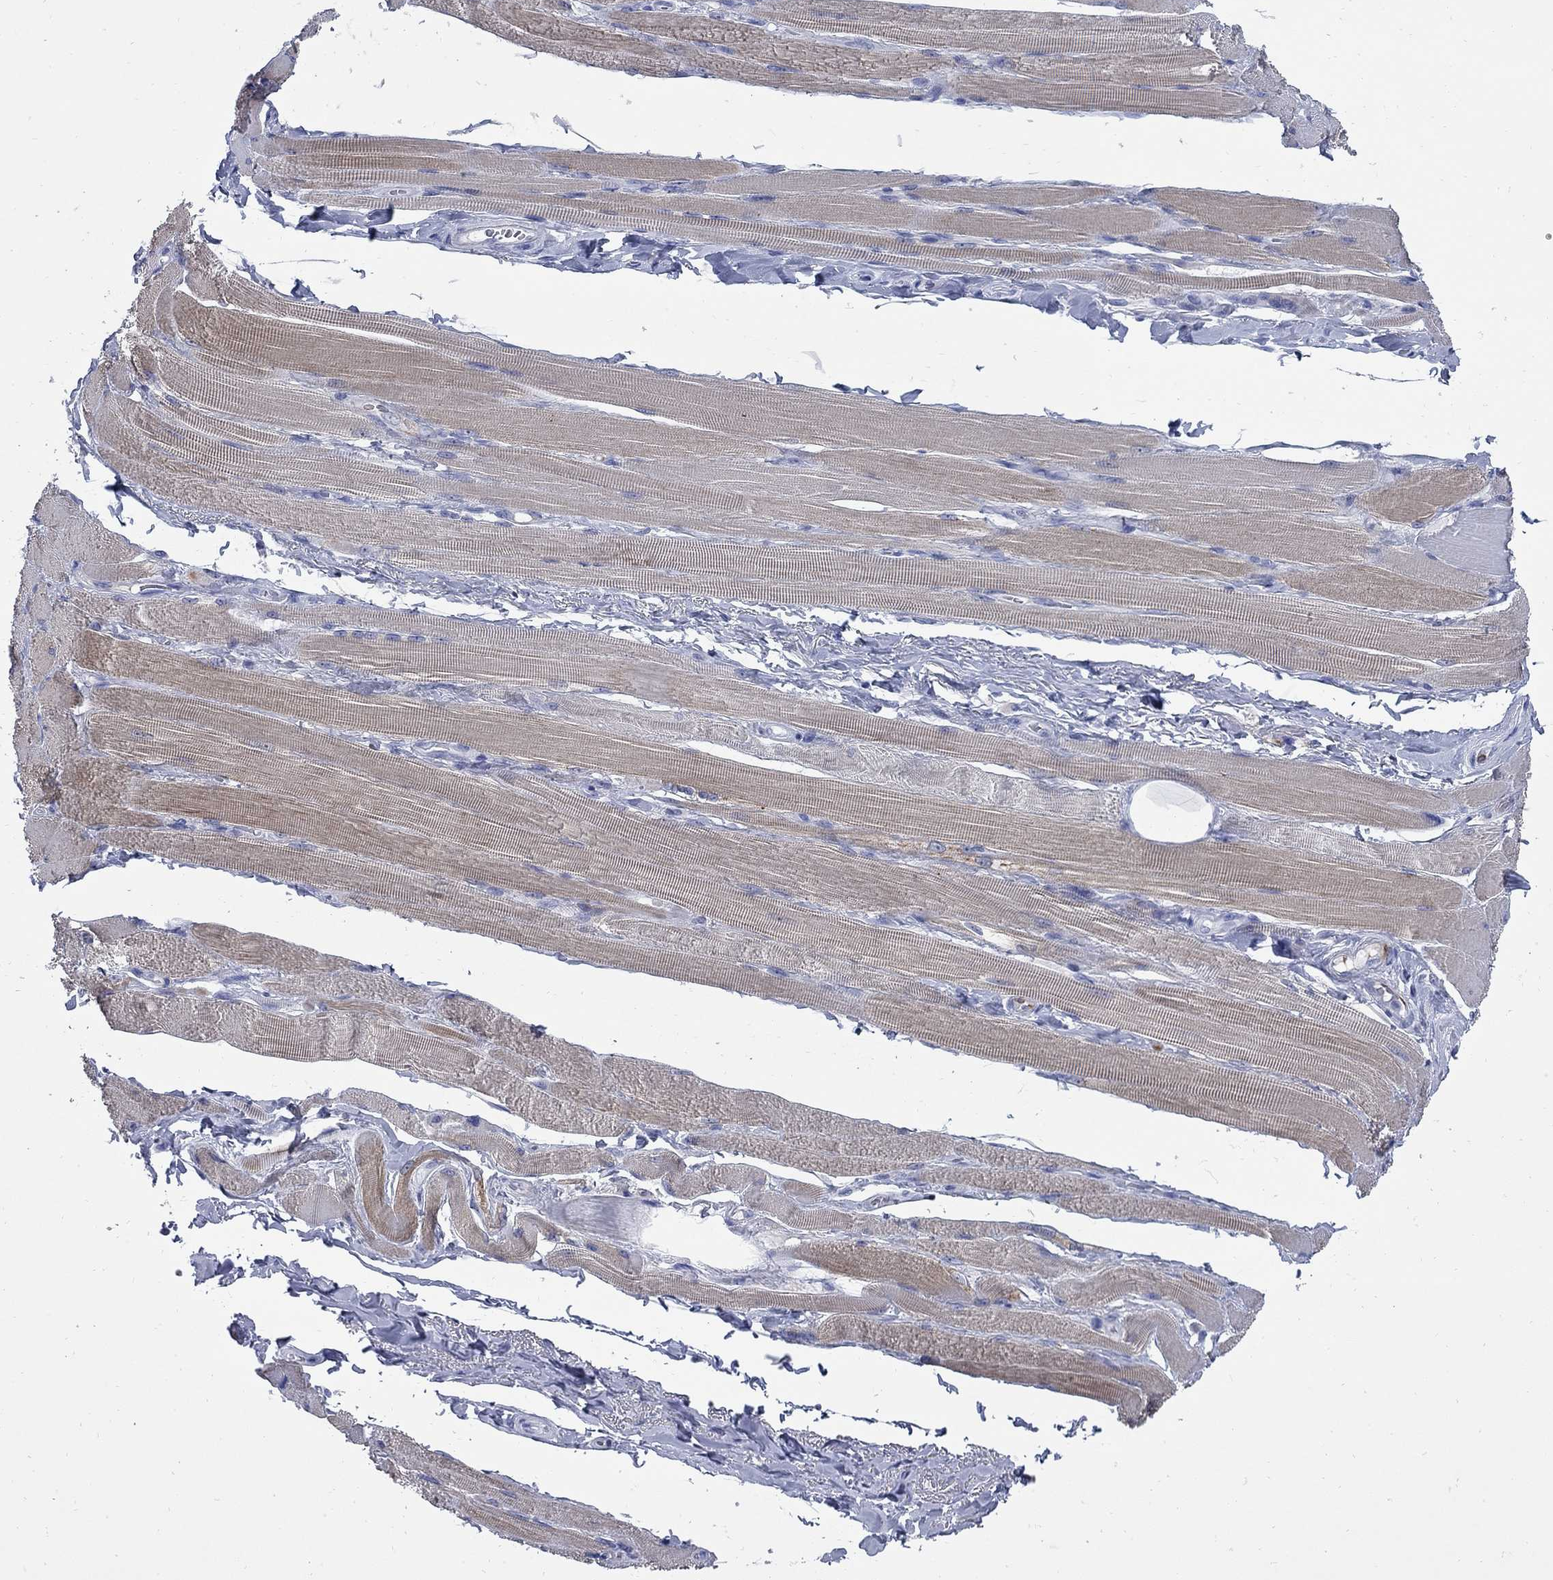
{"staining": {"intensity": "moderate", "quantity": "25%-75%", "location": "cytoplasmic/membranous"}, "tissue": "skeletal muscle", "cell_type": "Myocytes", "image_type": "normal", "snomed": [{"axis": "morphology", "description": "Normal tissue, NOS"}, {"axis": "topography", "description": "Skeletal muscle"}, {"axis": "topography", "description": "Anal"}, {"axis": "topography", "description": "Peripheral nerve tissue"}], "caption": "High-power microscopy captured an IHC histopathology image of unremarkable skeletal muscle, revealing moderate cytoplasmic/membranous positivity in about 25%-75% of myocytes. Immunohistochemistry (ihc) stains the protein of interest in brown and the nuclei are stained blue.", "gene": "TACC3", "patient": {"sex": "male", "age": 53}}